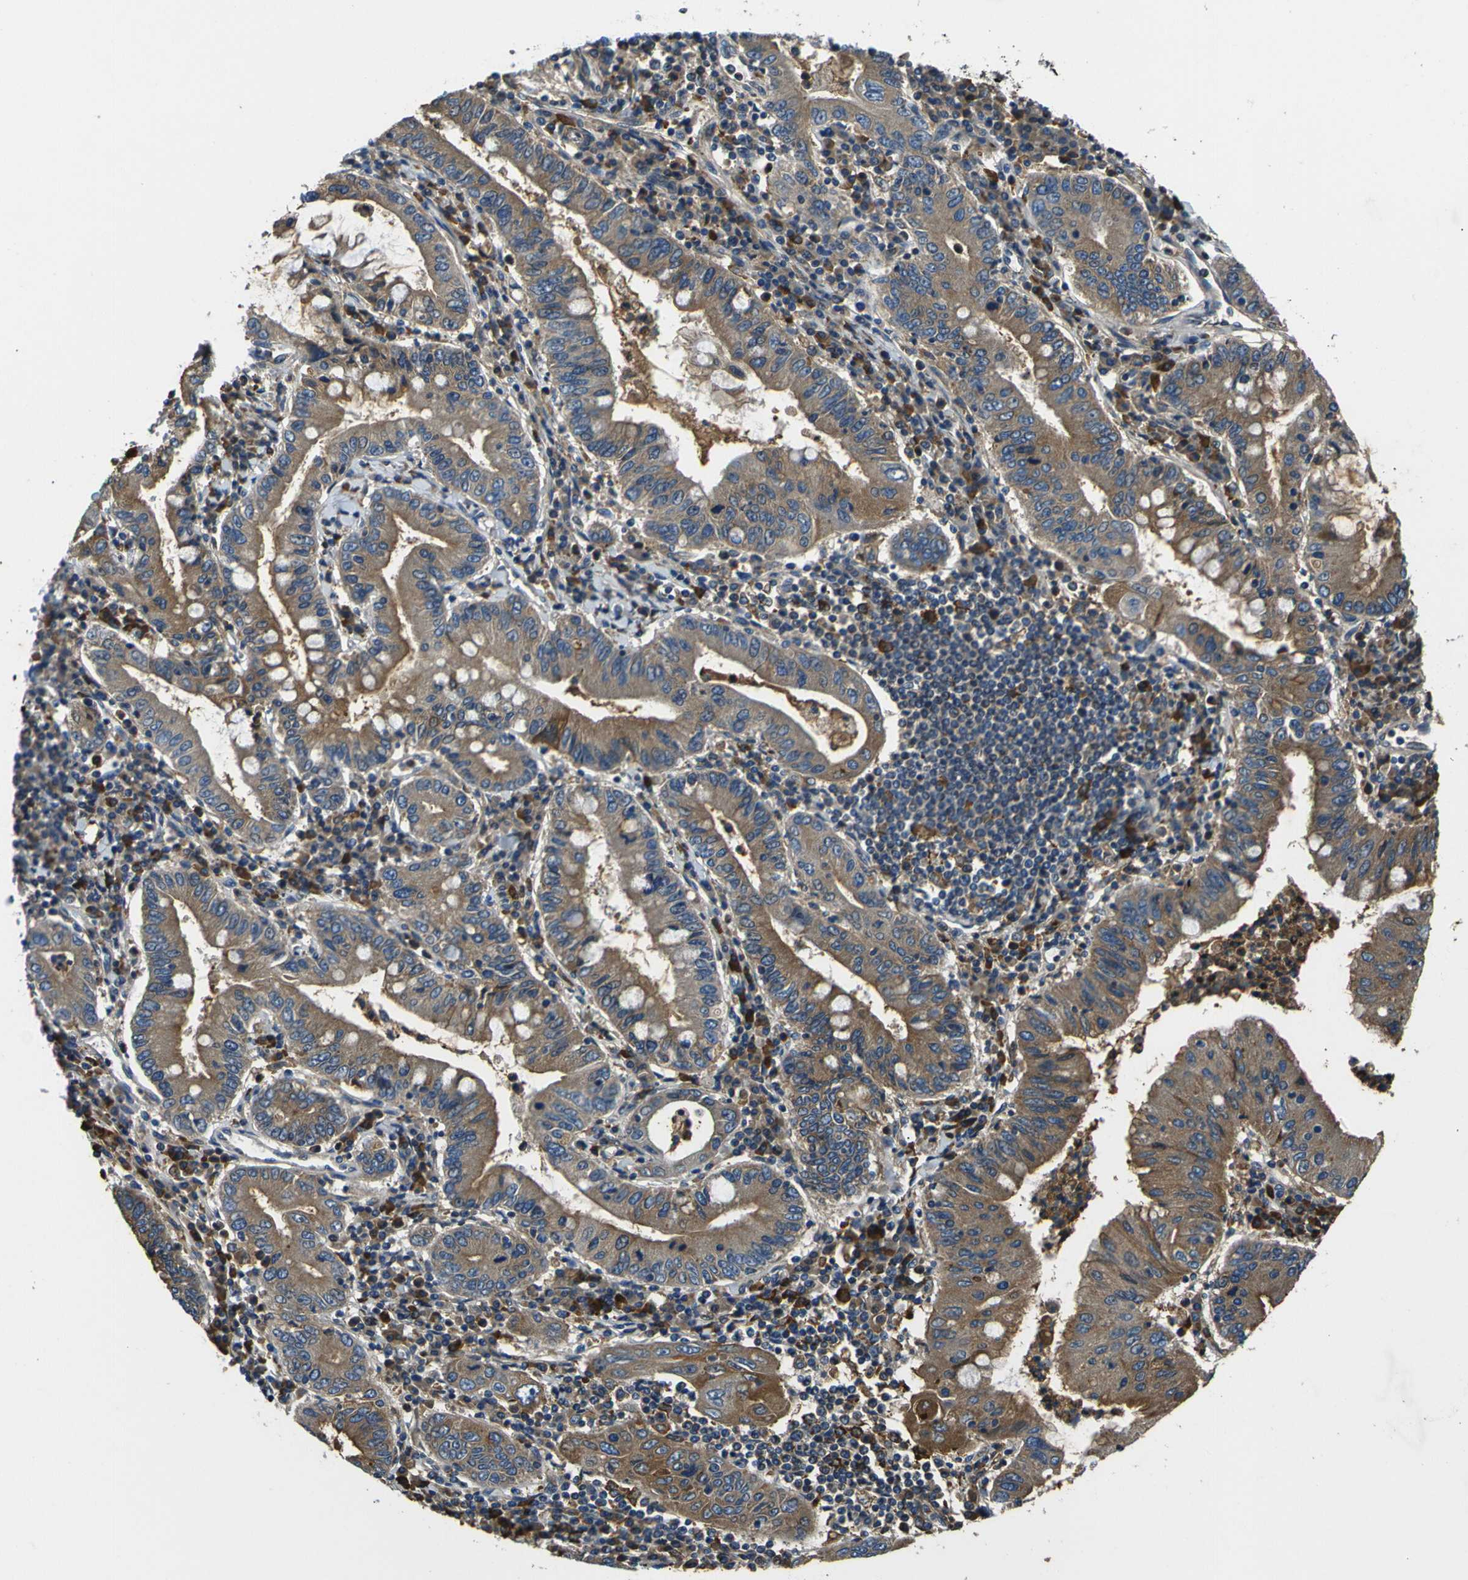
{"staining": {"intensity": "moderate", "quantity": ">75%", "location": "cytoplasmic/membranous"}, "tissue": "stomach cancer", "cell_type": "Tumor cells", "image_type": "cancer", "snomed": [{"axis": "morphology", "description": "Normal tissue, NOS"}, {"axis": "morphology", "description": "Adenocarcinoma, NOS"}, {"axis": "topography", "description": "Esophagus"}, {"axis": "topography", "description": "Stomach, upper"}, {"axis": "topography", "description": "Peripheral nerve tissue"}], "caption": "Moderate cytoplasmic/membranous protein expression is present in about >75% of tumor cells in stomach cancer (adenocarcinoma).", "gene": "RAB1B", "patient": {"sex": "male", "age": 62}}